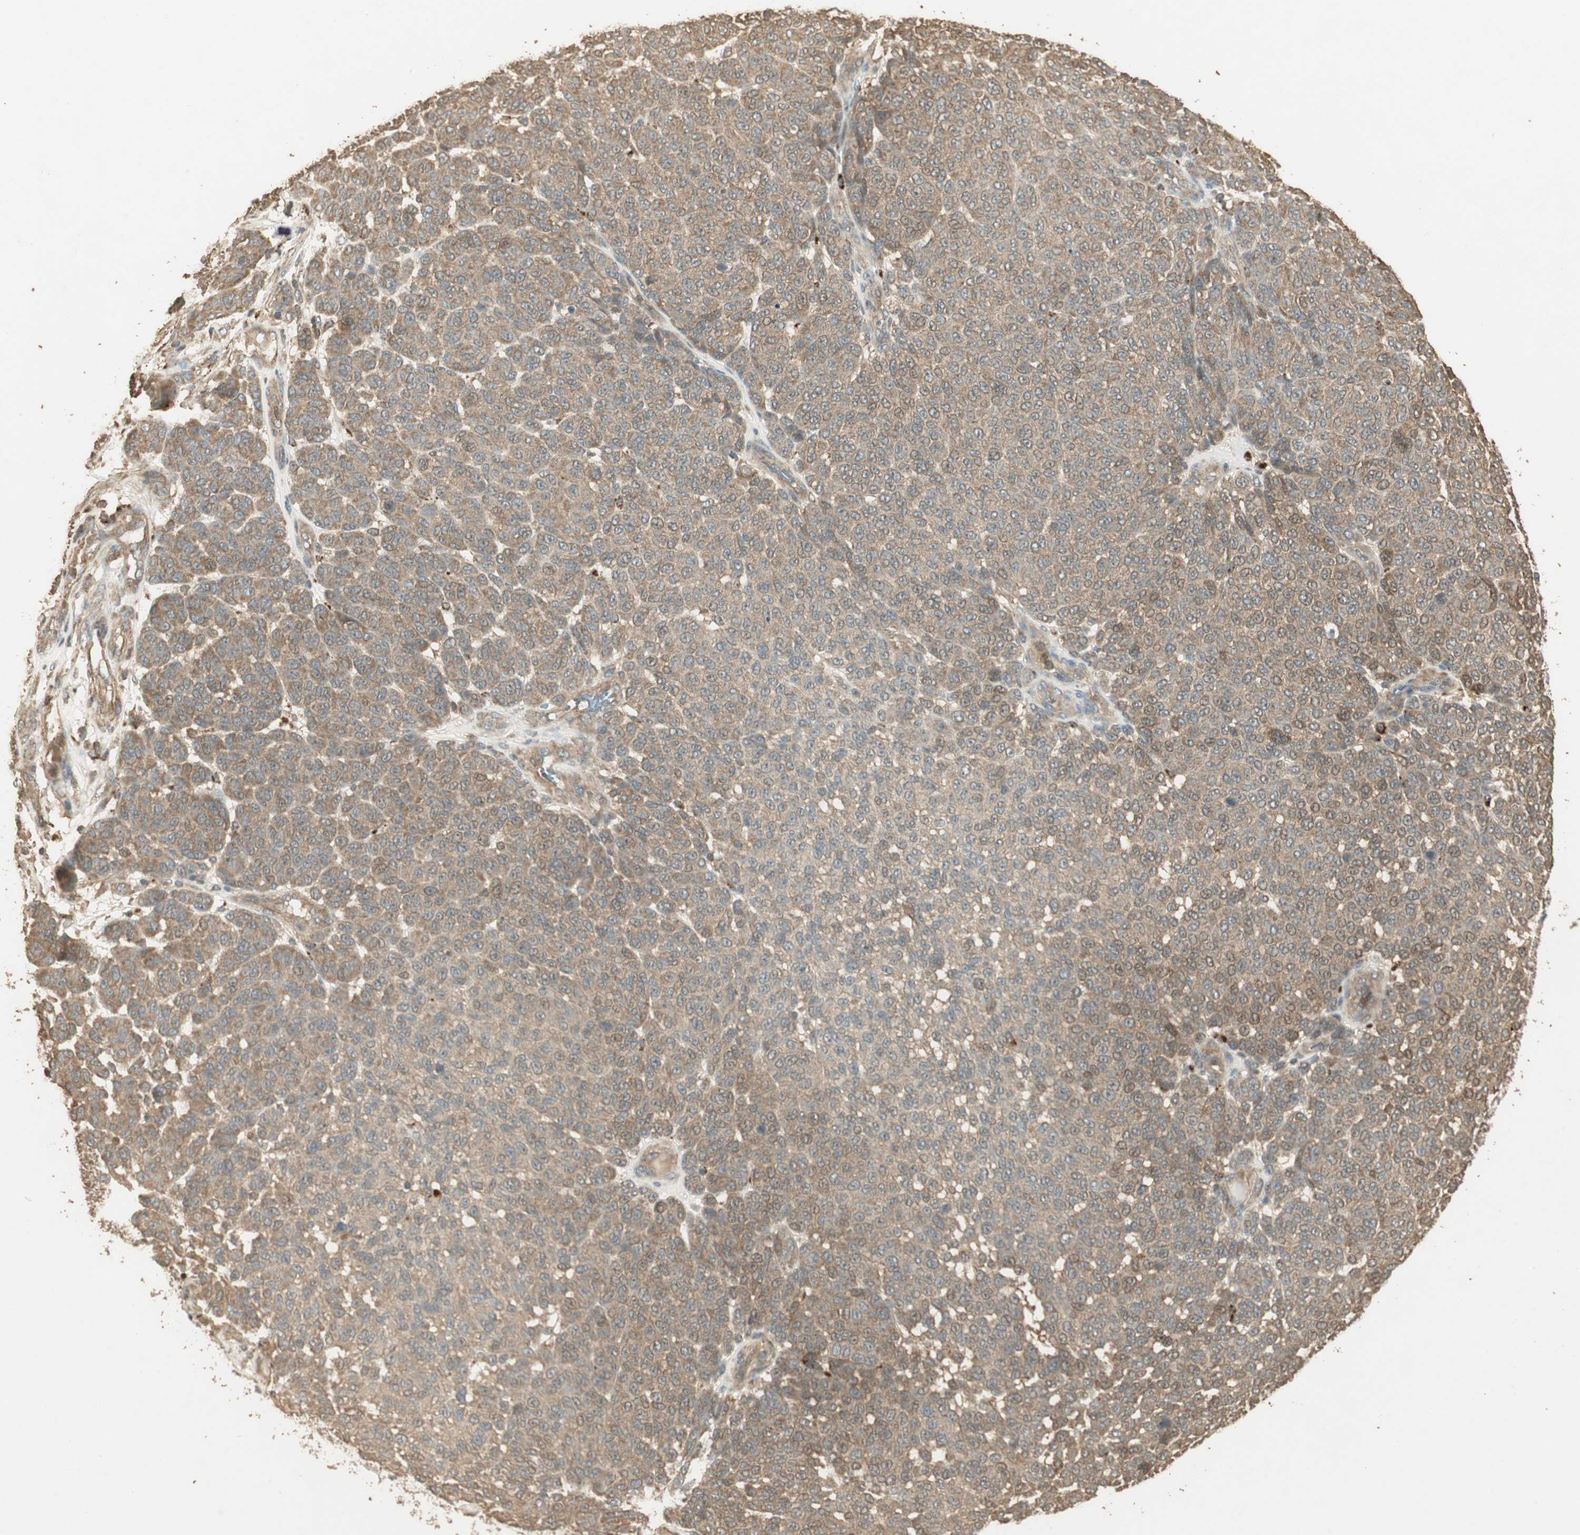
{"staining": {"intensity": "moderate", "quantity": ">75%", "location": "cytoplasmic/membranous"}, "tissue": "melanoma", "cell_type": "Tumor cells", "image_type": "cancer", "snomed": [{"axis": "morphology", "description": "Malignant melanoma, NOS"}, {"axis": "topography", "description": "Skin"}], "caption": "Approximately >75% of tumor cells in human melanoma display moderate cytoplasmic/membranous protein staining as visualized by brown immunohistochemical staining.", "gene": "USP2", "patient": {"sex": "male", "age": 59}}